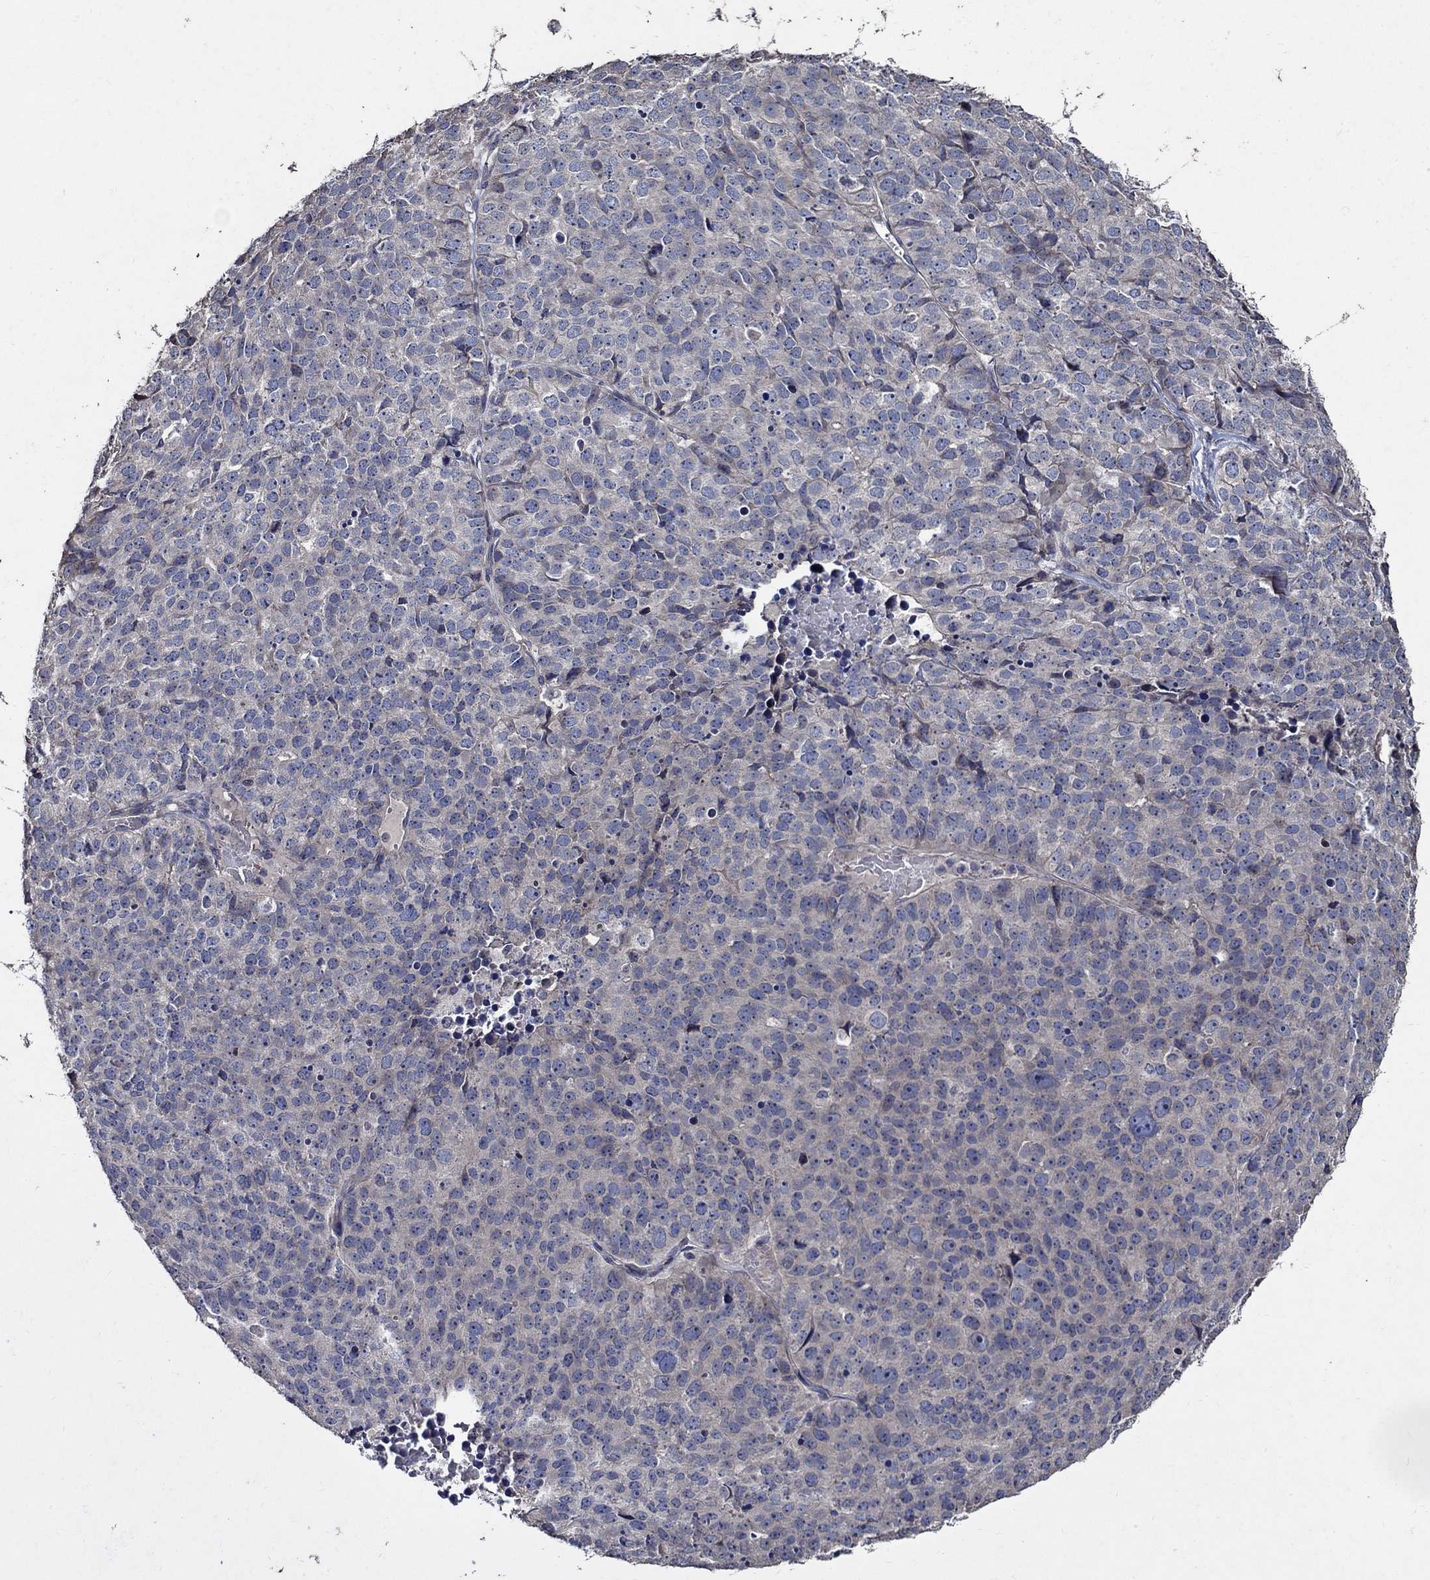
{"staining": {"intensity": "negative", "quantity": "none", "location": "none"}, "tissue": "stomach cancer", "cell_type": "Tumor cells", "image_type": "cancer", "snomed": [{"axis": "morphology", "description": "Adenocarcinoma, NOS"}, {"axis": "topography", "description": "Stomach"}], "caption": "A micrograph of stomach cancer (adenocarcinoma) stained for a protein demonstrates no brown staining in tumor cells.", "gene": "HAP1", "patient": {"sex": "male", "age": 69}}